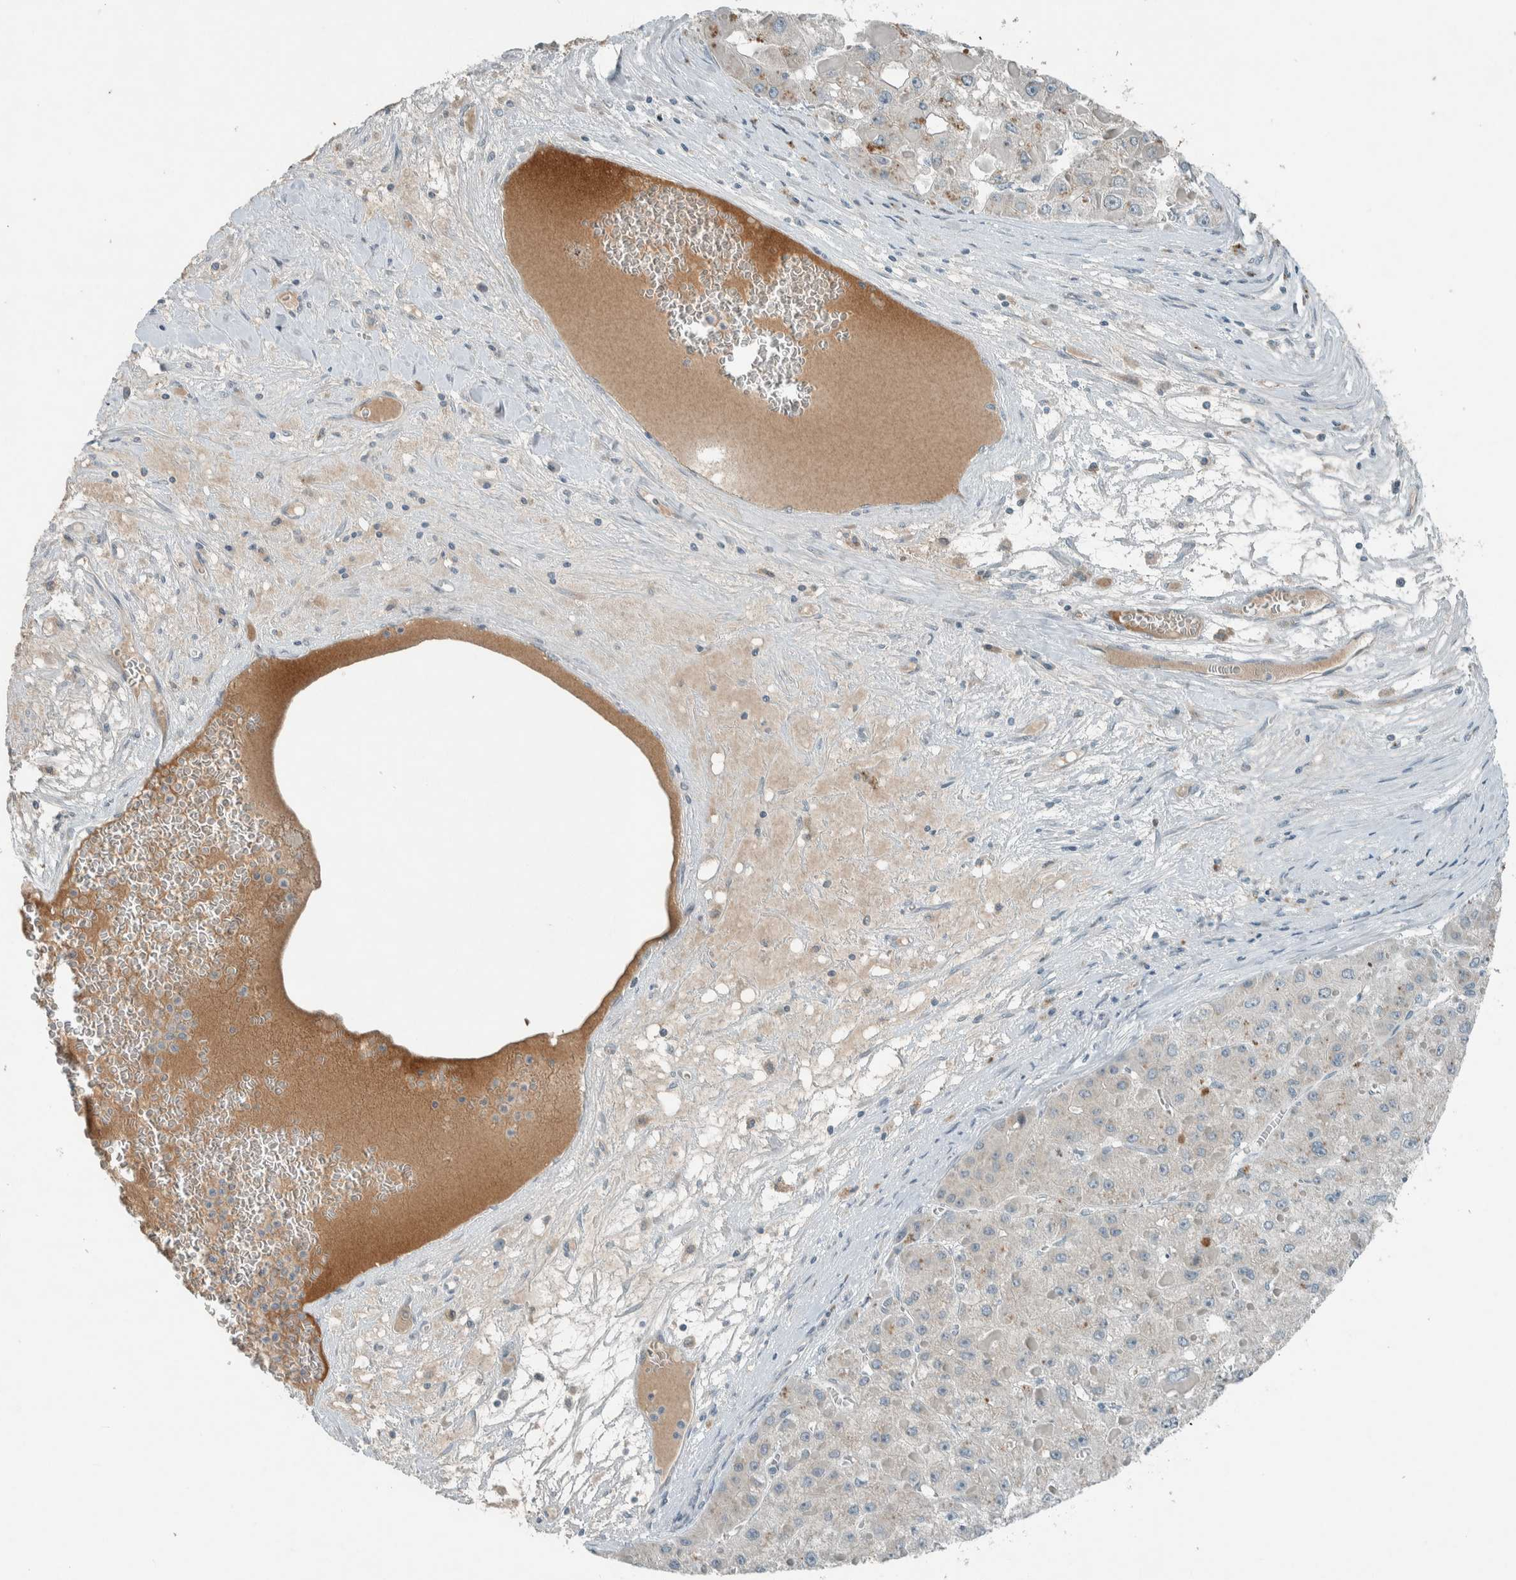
{"staining": {"intensity": "negative", "quantity": "none", "location": "none"}, "tissue": "liver cancer", "cell_type": "Tumor cells", "image_type": "cancer", "snomed": [{"axis": "morphology", "description": "Carcinoma, Hepatocellular, NOS"}, {"axis": "topography", "description": "Liver"}], "caption": "DAB immunohistochemical staining of human liver hepatocellular carcinoma displays no significant positivity in tumor cells.", "gene": "CERCAM", "patient": {"sex": "female", "age": 73}}